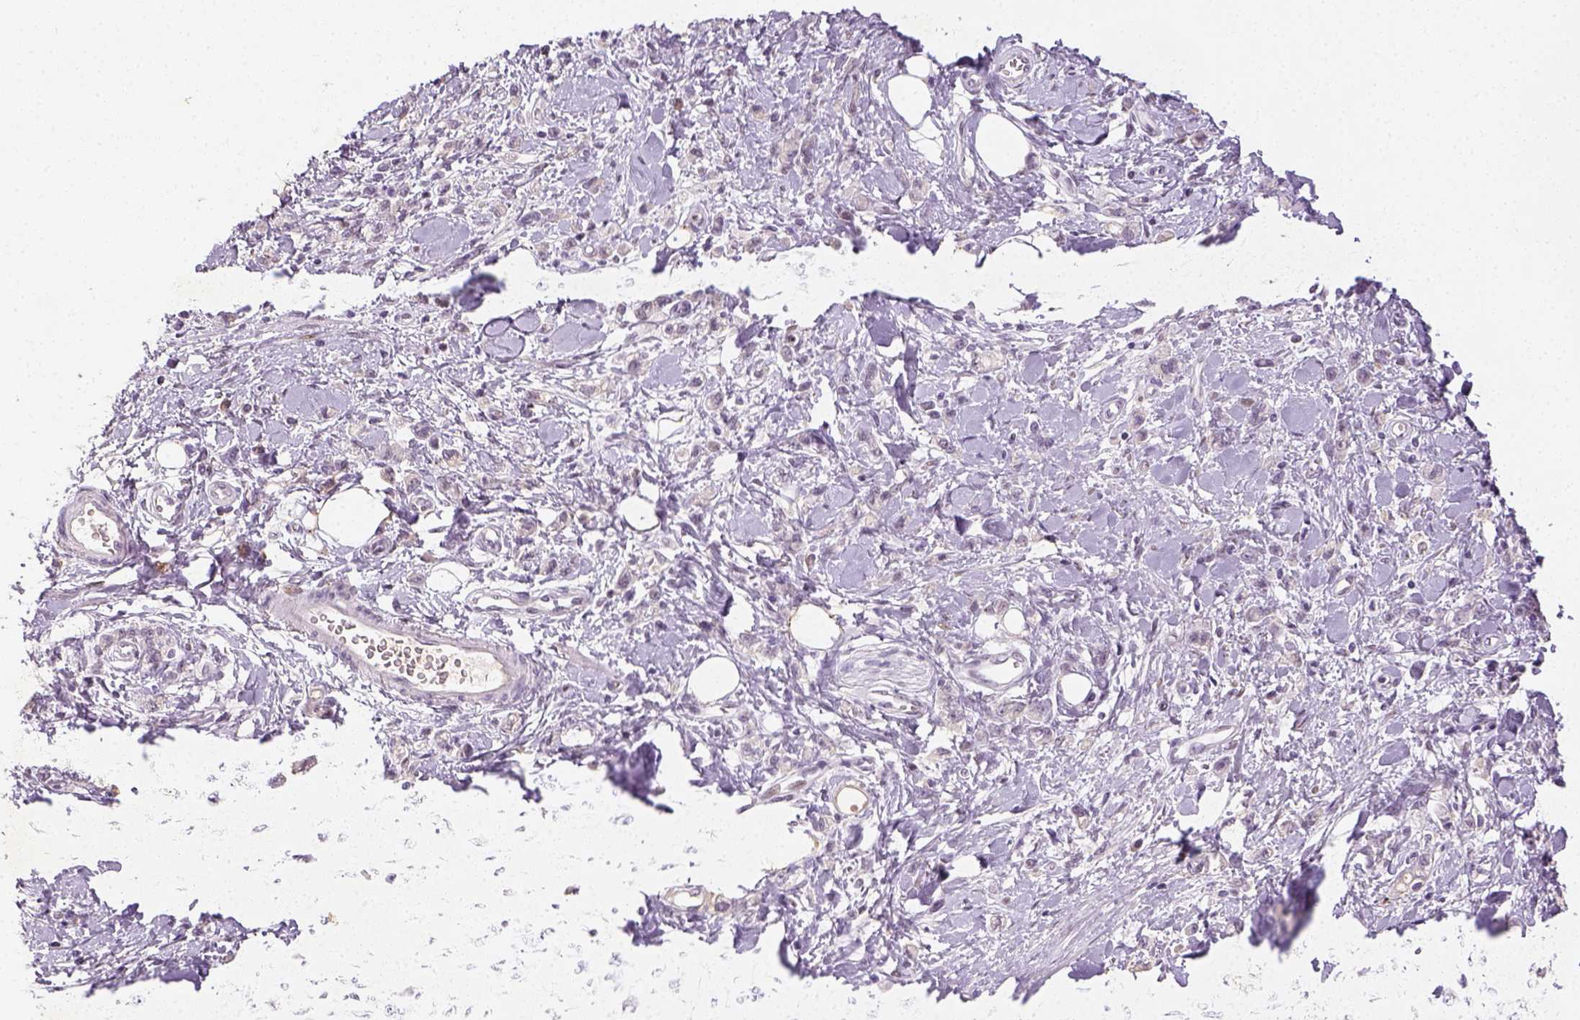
{"staining": {"intensity": "negative", "quantity": "none", "location": "none"}, "tissue": "stomach cancer", "cell_type": "Tumor cells", "image_type": "cancer", "snomed": [{"axis": "morphology", "description": "Adenocarcinoma, NOS"}, {"axis": "topography", "description": "Stomach"}], "caption": "There is no significant positivity in tumor cells of stomach cancer. The staining was performed using DAB to visualize the protein expression in brown, while the nuclei were stained in blue with hematoxylin (Magnification: 20x).", "gene": "MAGEB3", "patient": {"sex": "male", "age": 77}}